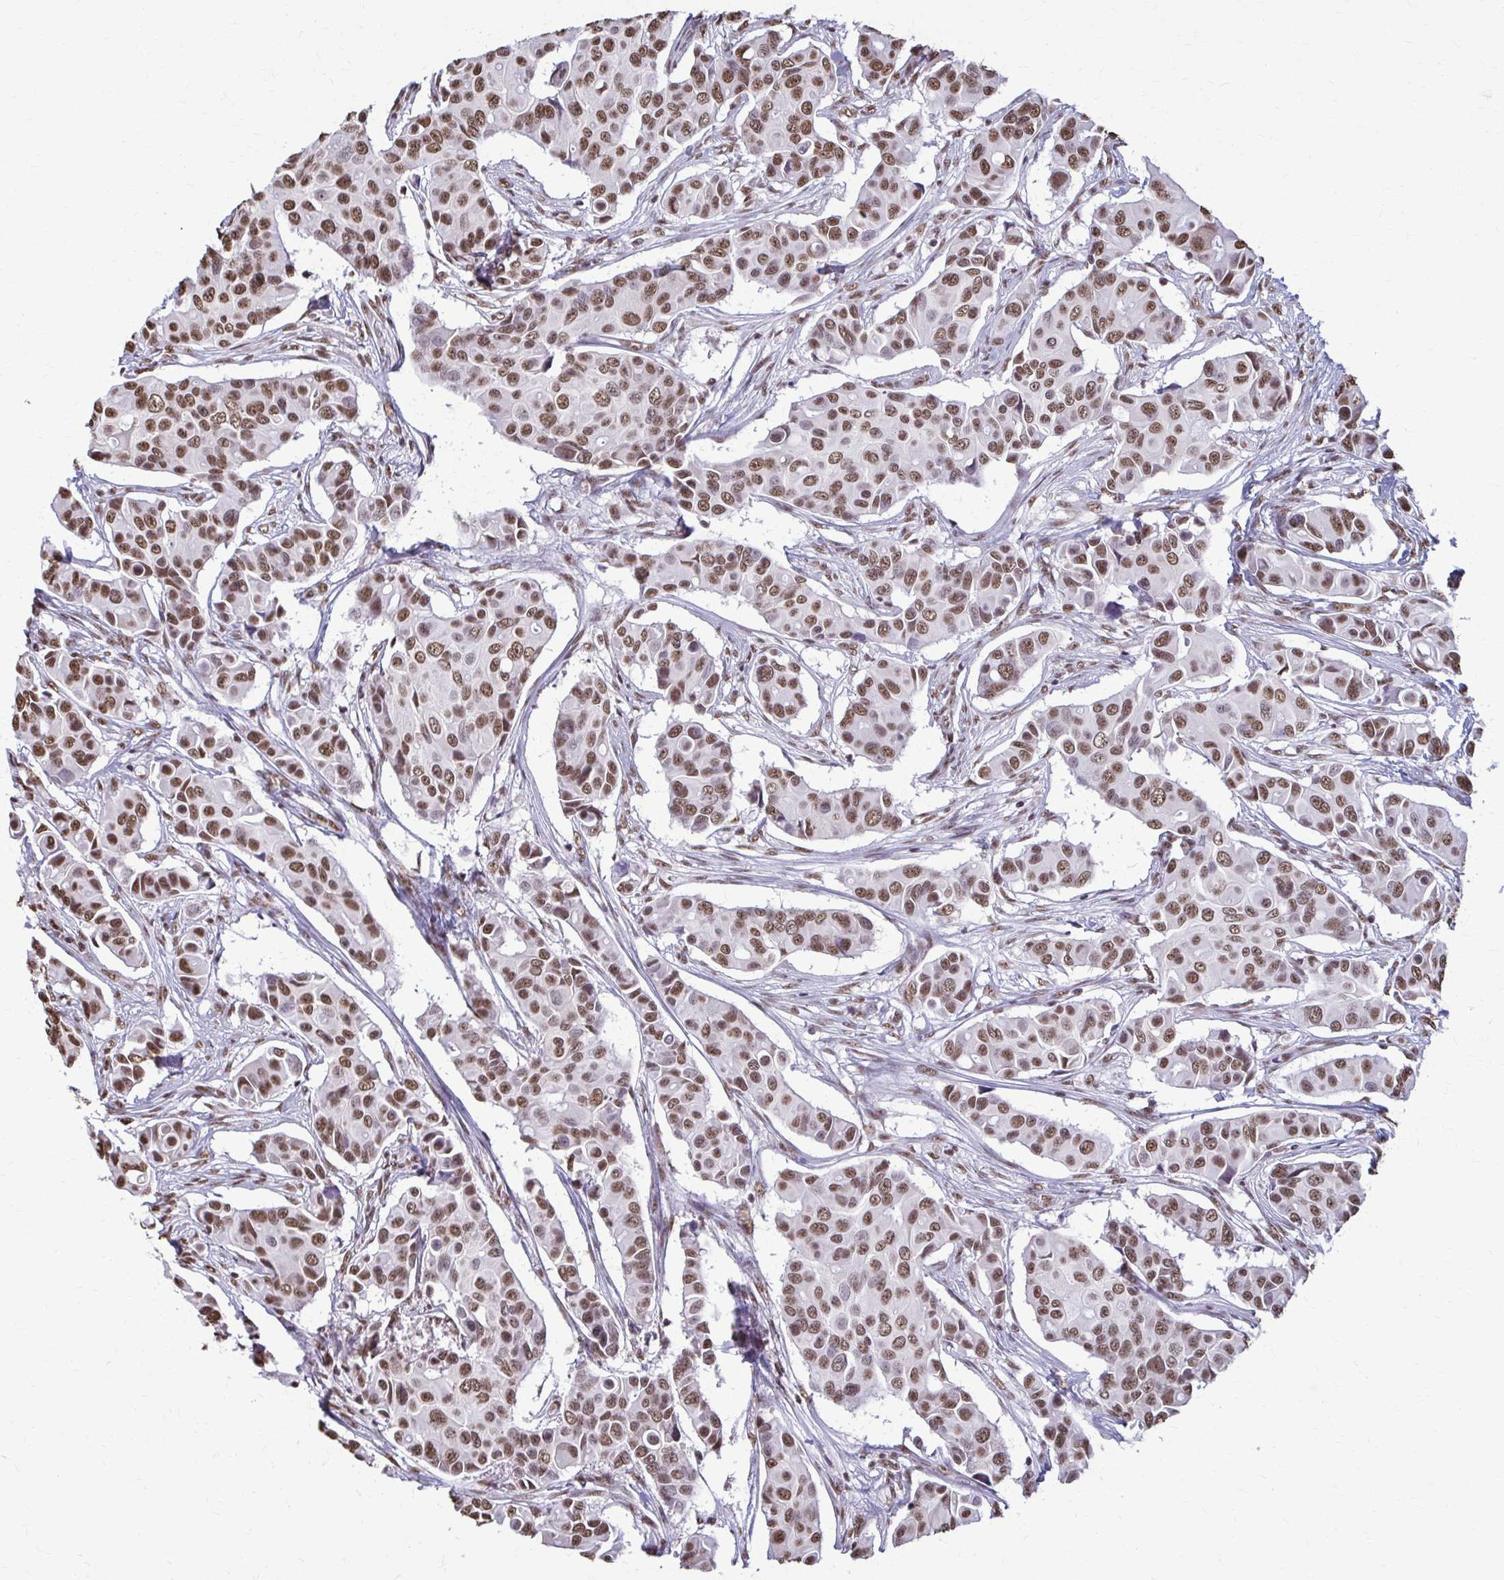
{"staining": {"intensity": "moderate", "quantity": ">75%", "location": "nuclear"}, "tissue": "breast cancer", "cell_type": "Tumor cells", "image_type": "cancer", "snomed": [{"axis": "morphology", "description": "Normal tissue, NOS"}, {"axis": "morphology", "description": "Duct carcinoma"}, {"axis": "topography", "description": "Skin"}, {"axis": "topography", "description": "Breast"}], "caption": "The micrograph reveals a brown stain indicating the presence of a protein in the nuclear of tumor cells in intraductal carcinoma (breast).", "gene": "SNRPA", "patient": {"sex": "female", "age": 54}}